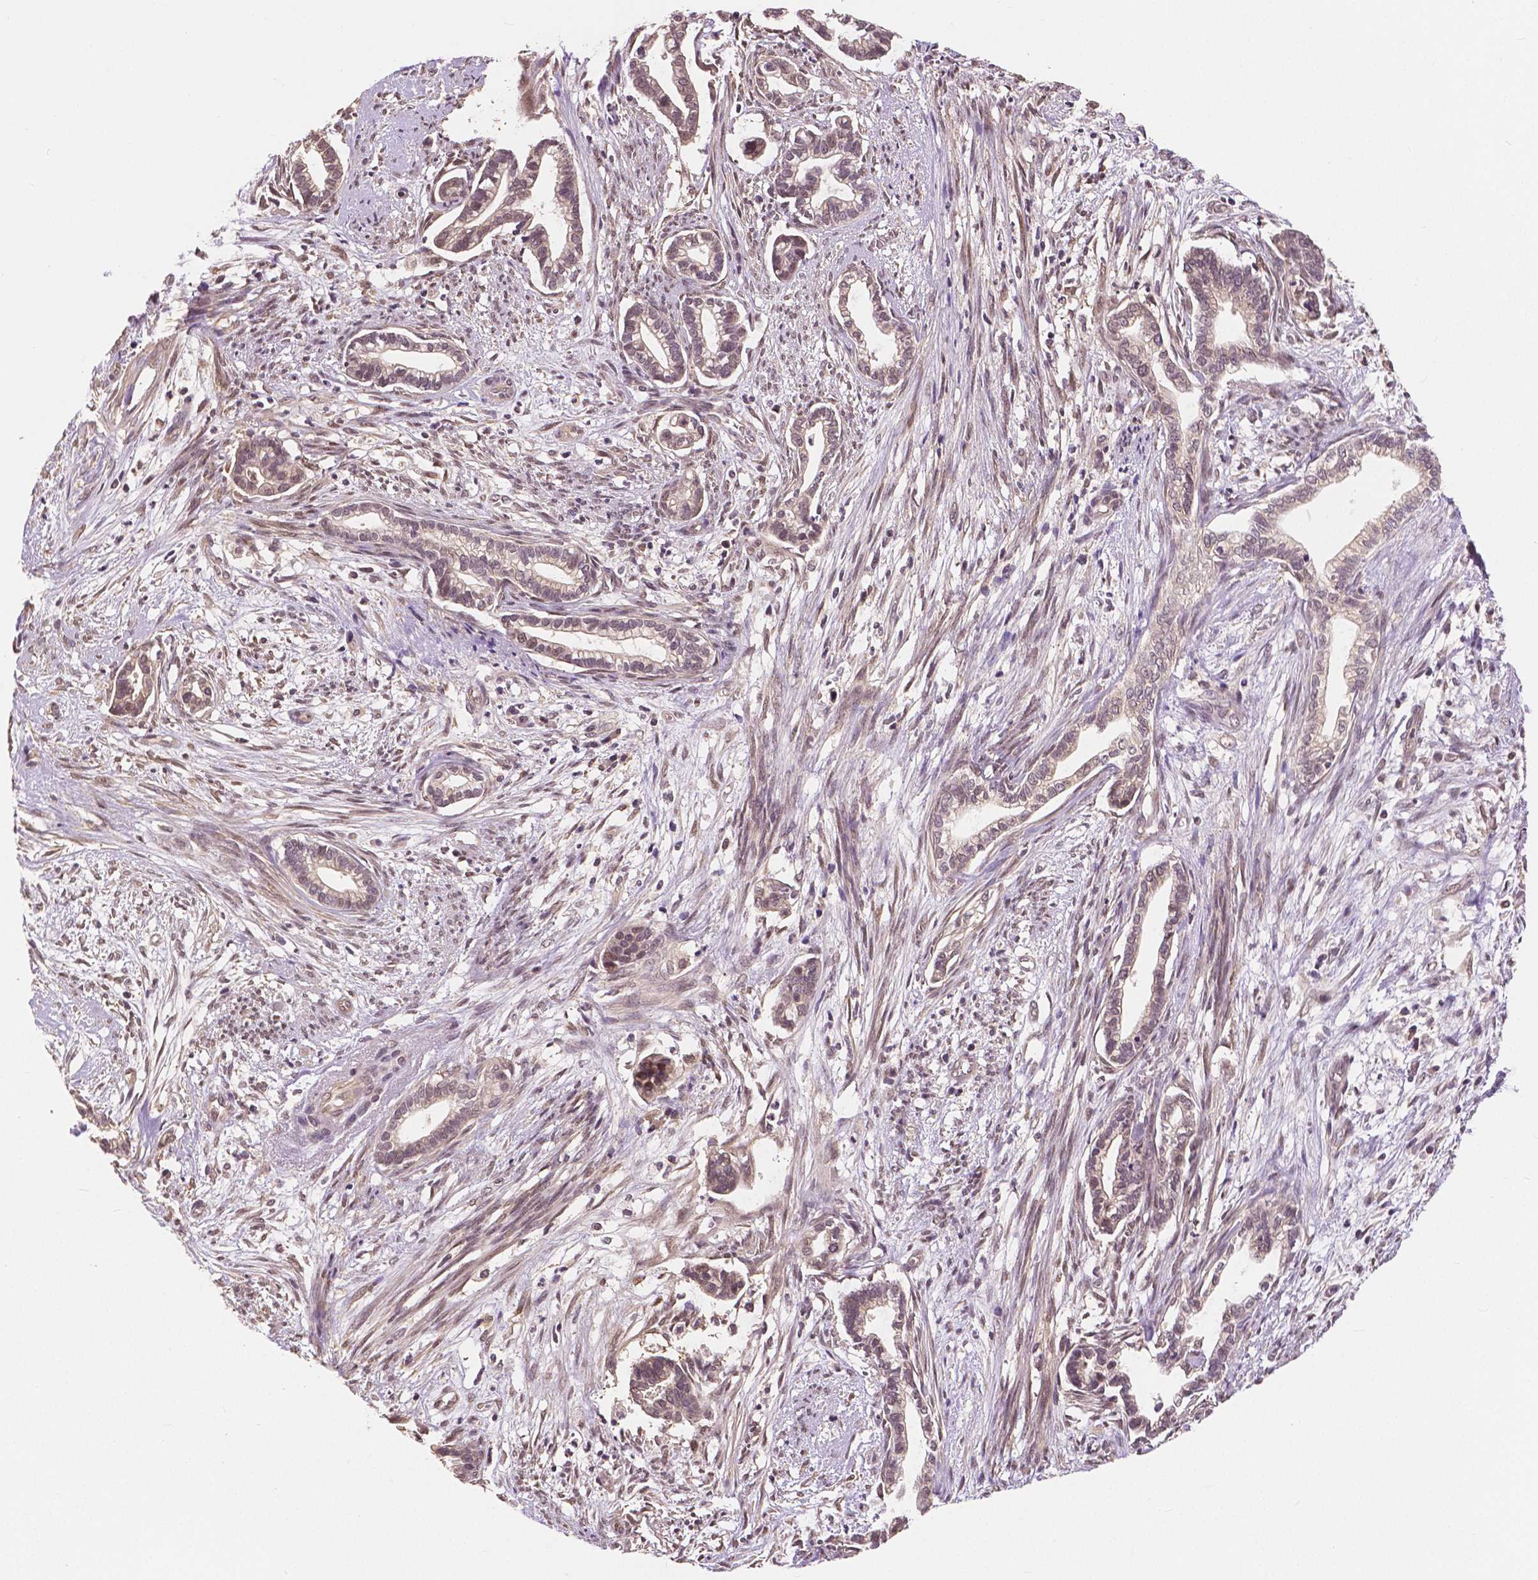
{"staining": {"intensity": "weak", "quantity": "25%-75%", "location": "cytoplasmic/membranous,nuclear"}, "tissue": "cervical cancer", "cell_type": "Tumor cells", "image_type": "cancer", "snomed": [{"axis": "morphology", "description": "Adenocarcinoma, NOS"}, {"axis": "topography", "description": "Cervix"}], "caption": "Immunohistochemical staining of cervical adenocarcinoma shows weak cytoplasmic/membranous and nuclear protein positivity in approximately 25%-75% of tumor cells.", "gene": "MAP1LC3B", "patient": {"sex": "female", "age": 62}}